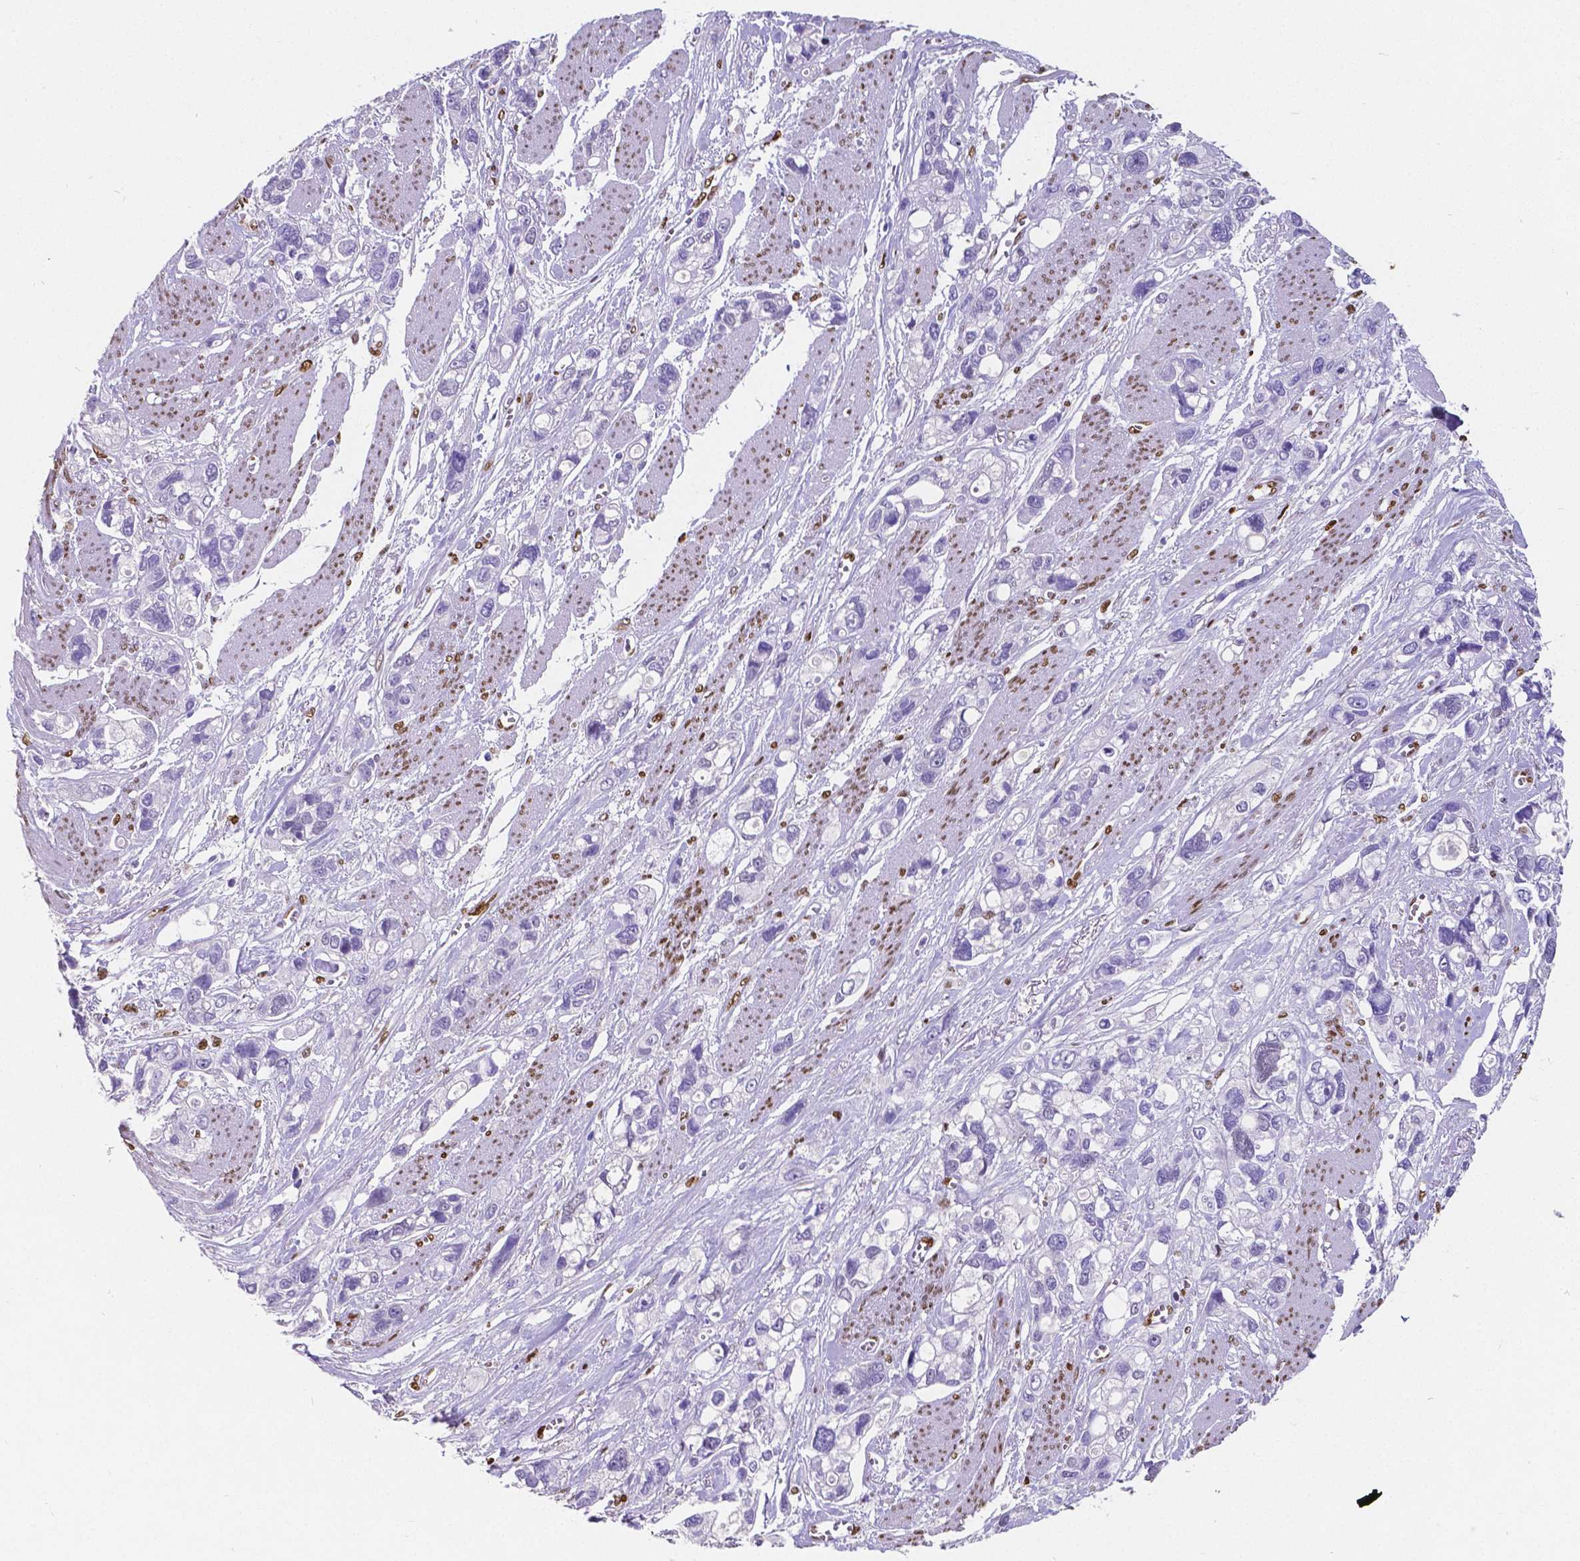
{"staining": {"intensity": "negative", "quantity": "none", "location": "none"}, "tissue": "stomach cancer", "cell_type": "Tumor cells", "image_type": "cancer", "snomed": [{"axis": "morphology", "description": "Adenocarcinoma, NOS"}, {"axis": "topography", "description": "Stomach, upper"}], "caption": "The immunohistochemistry photomicrograph has no significant staining in tumor cells of stomach cancer tissue.", "gene": "MEF2C", "patient": {"sex": "female", "age": 81}}